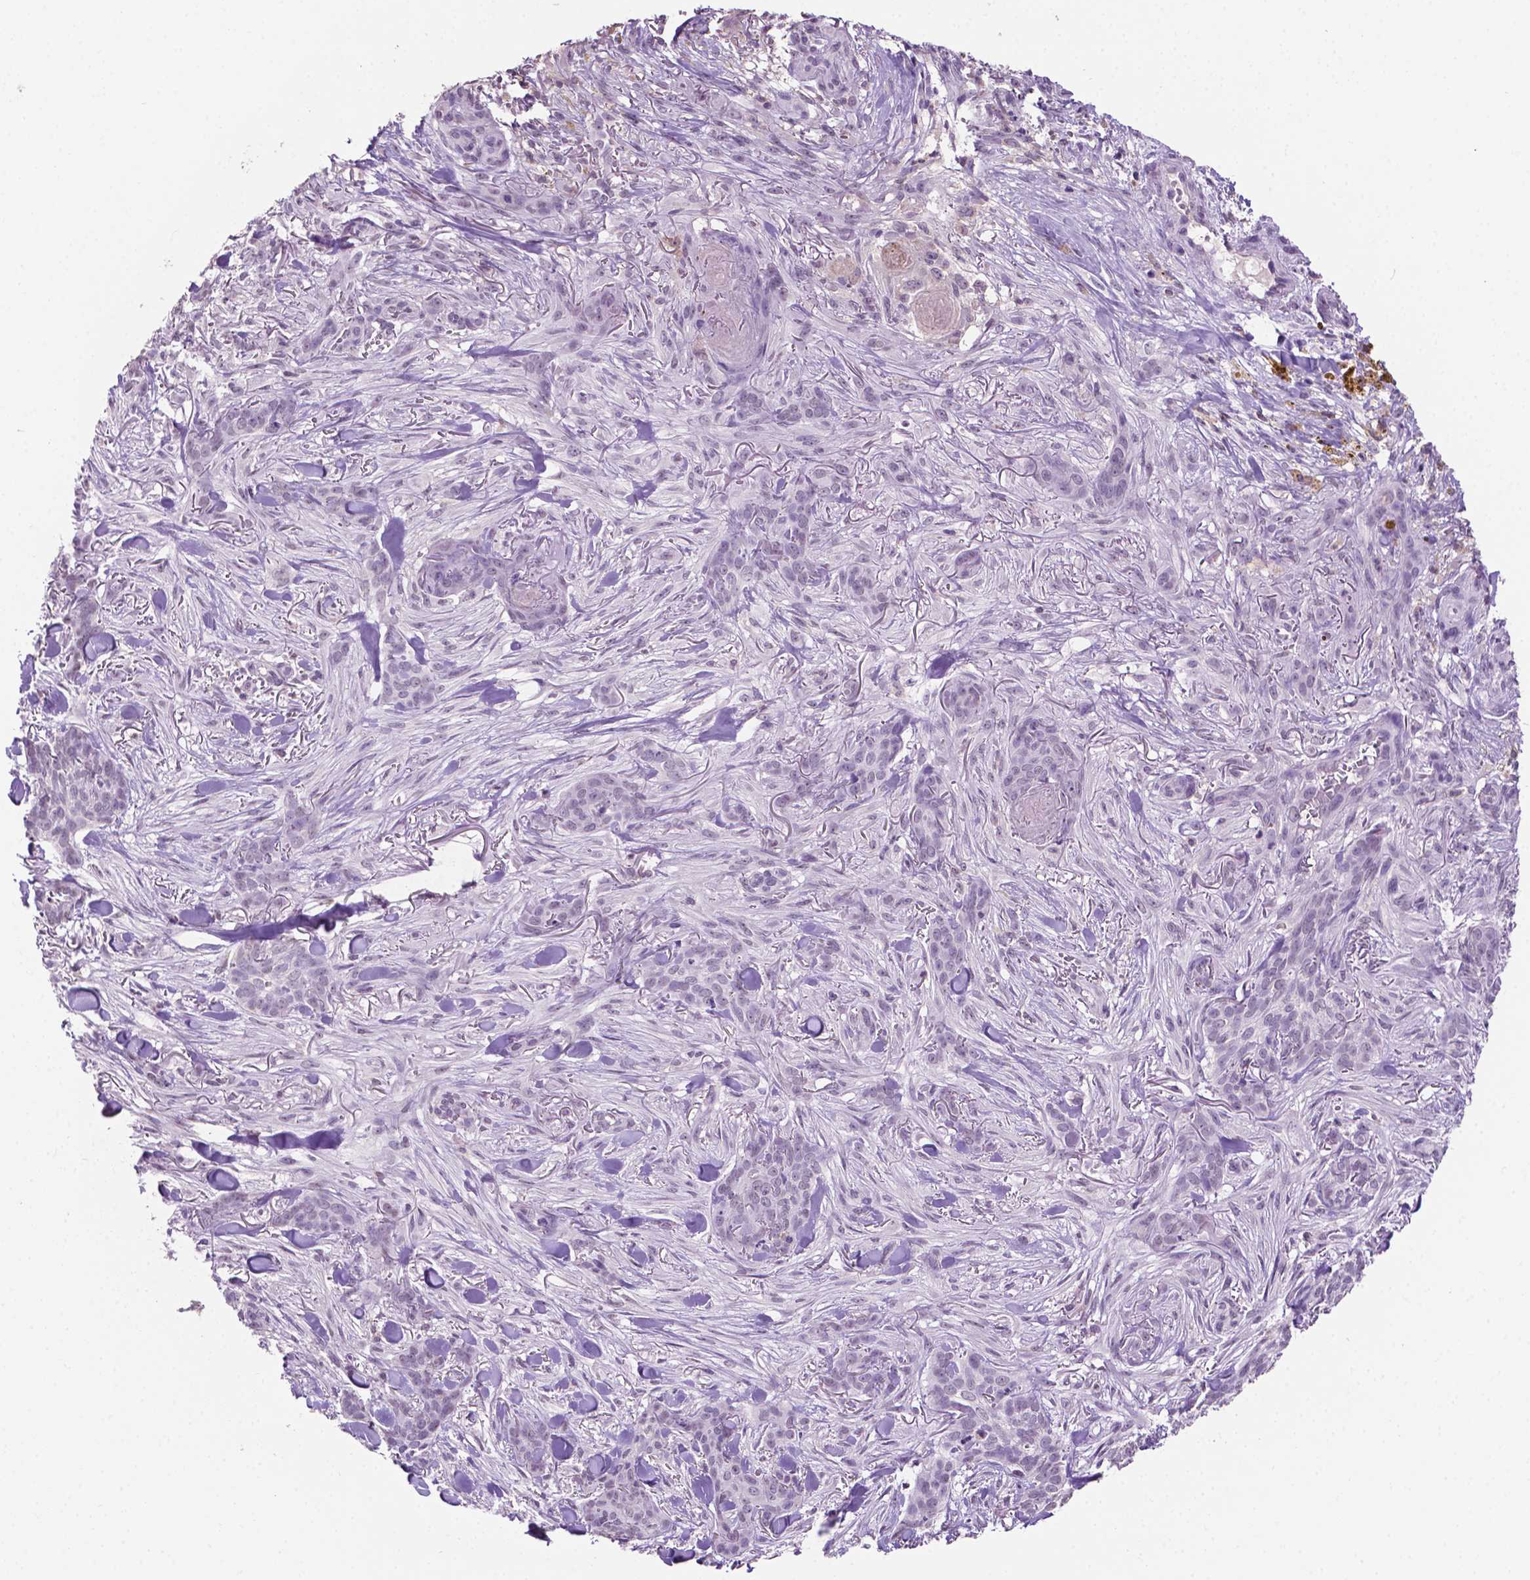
{"staining": {"intensity": "negative", "quantity": "none", "location": "none"}, "tissue": "skin cancer", "cell_type": "Tumor cells", "image_type": "cancer", "snomed": [{"axis": "morphology", "description": "Basal cell carcinoma"}, {"axis": "topography", "description": "Skin"}], "caption": "Immunohistochemistry image of skin basal cell carcinoma stained for a protein (brown), which exhibits no positivity in tumor cells. (DAB (3,3'-diaminobenzidine) immunohistochemistry, high magnification).", "gene": "PTPN6", "patient": {"sex": "female", "age": 61}}